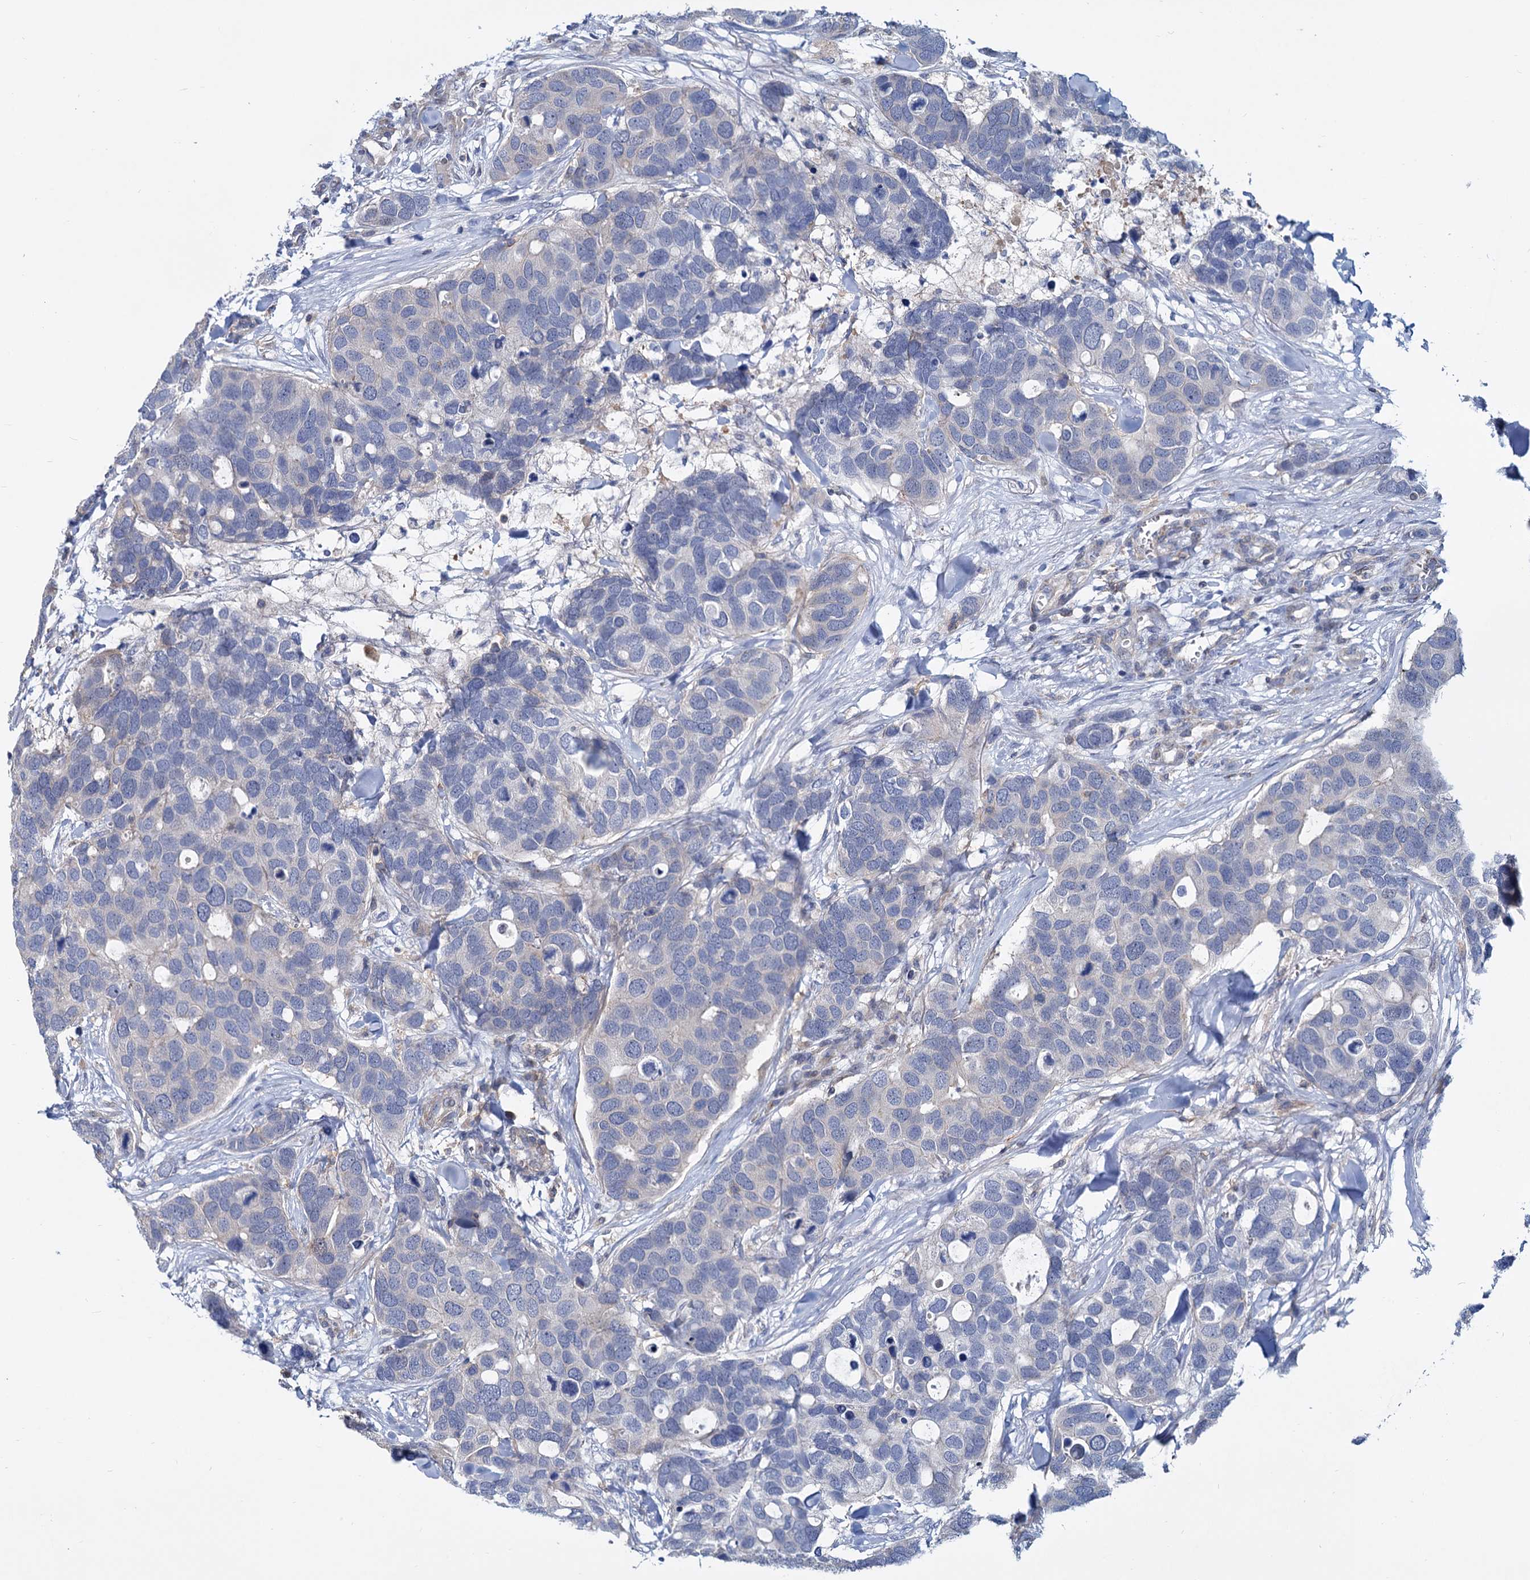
{"staining": {"intensity": "negative", "quantity": "none", "location": "none"}, "tissue": "breast cancer", "cell_type": "Tumor cells", "image_type": "cancer", "snomed": [{"axis": "morphology", "description": "Duct carcinoma"}, {"axis": "topography", "description": "Breast"}], "caption": "There is no significant positivity in tumor cells of breast cancer.", "gene": "LRCH4", "patient": {"sex": "female", "age": 83}}